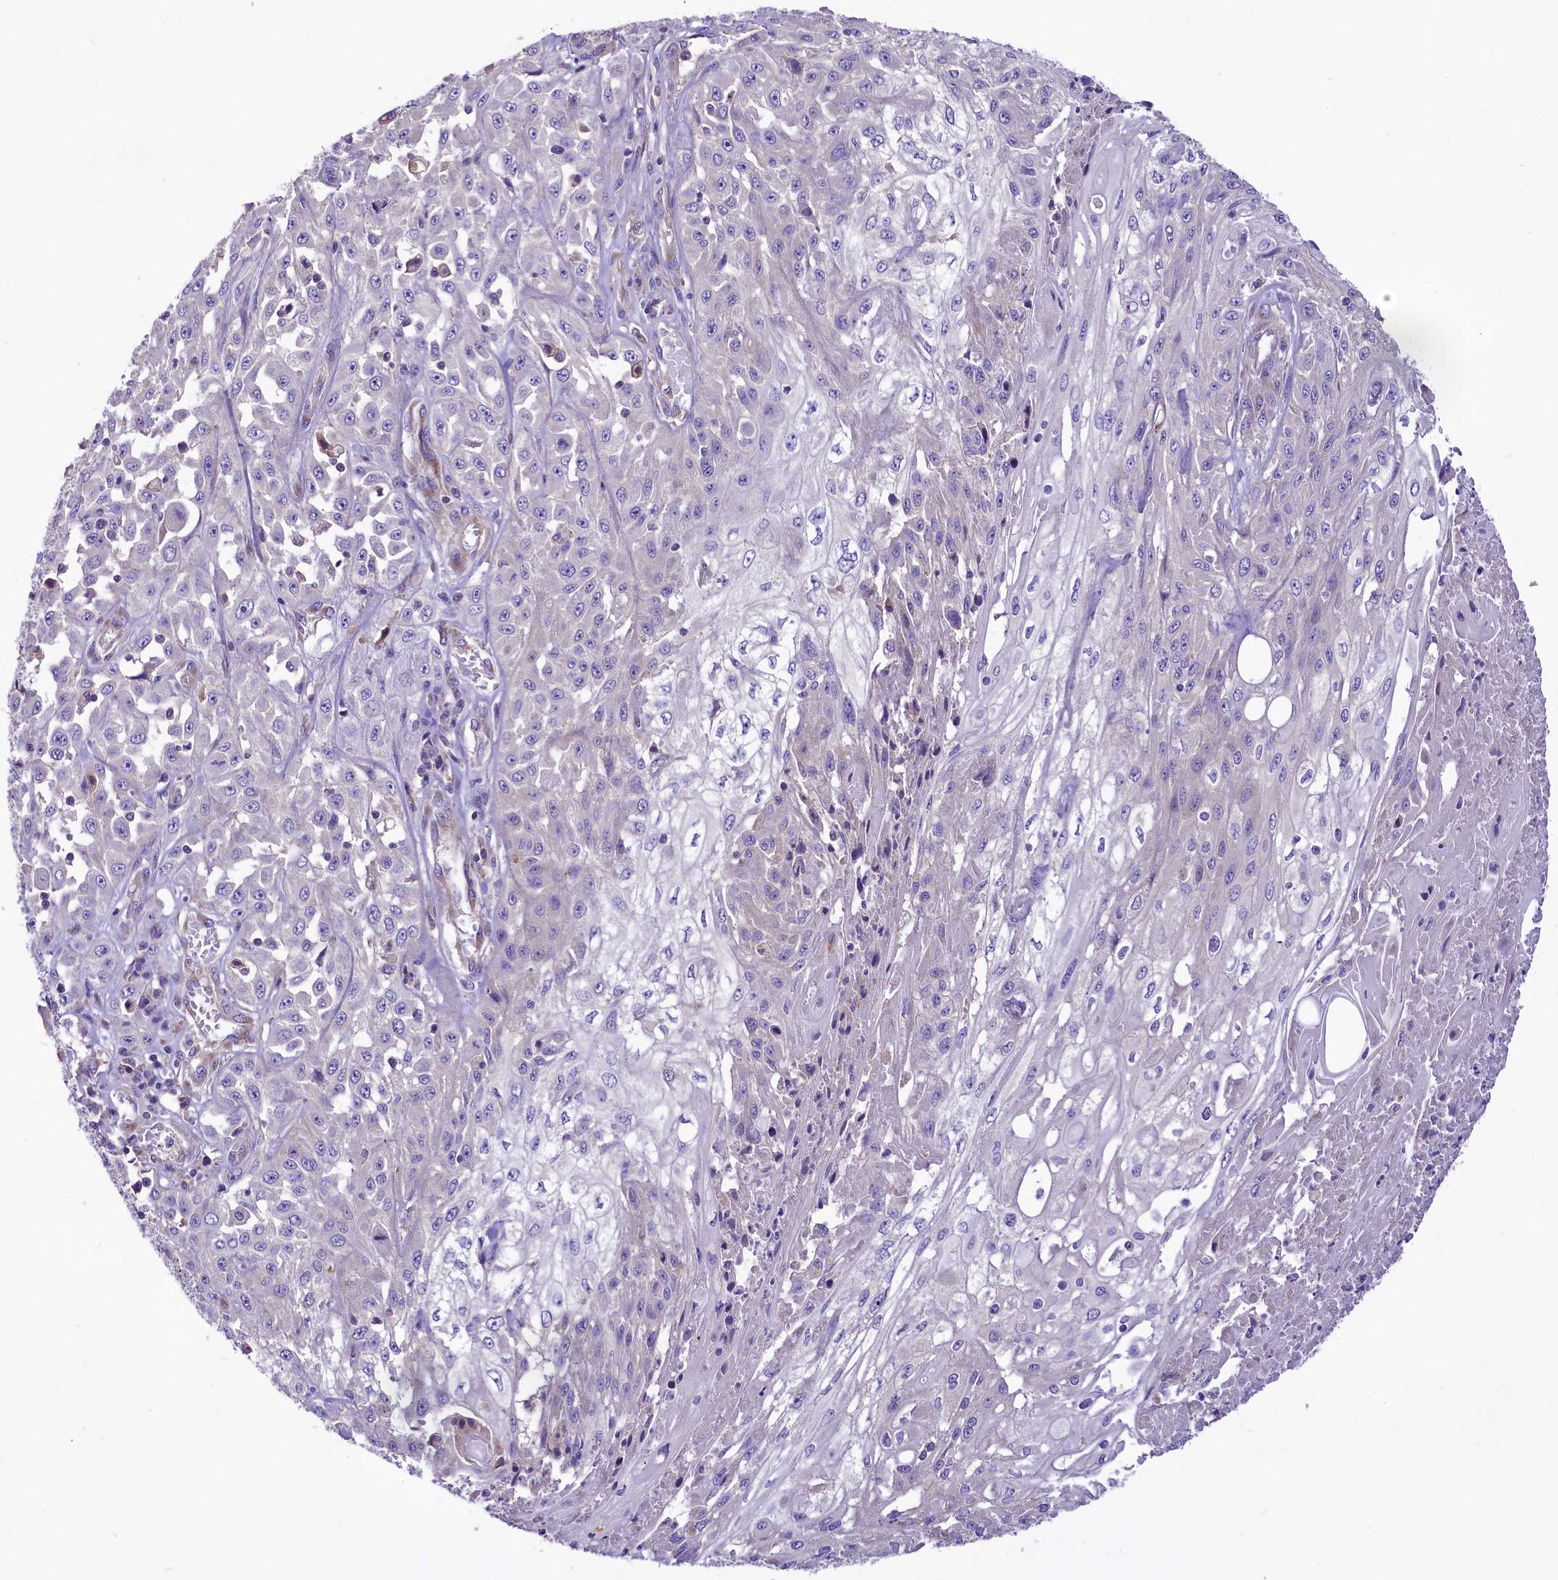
{"staining": {"intensity": "negative", "quantity": "none", "location": "none"}, "tissue": "skin cancer", "cell_type": "Tumor cells", "image_type": "cancer", "snomed": [{"axis": "morphology", "description": "Squamous cell carcinoma, NOS"}, {"axis": "morphology", "description": "Squamous cell carcinoma, metastatic, NOS"}, {"axis": "topography", "description": "Skin"}, {"axis": "topography", "description": "Lymph node"}], "caption": "The micrograph displays no significant expression in tumor cells of metastatic squamous cell carcinoma (skin).", "gene": "PEMT", "patient": {"sex": "male", "age": 75}}